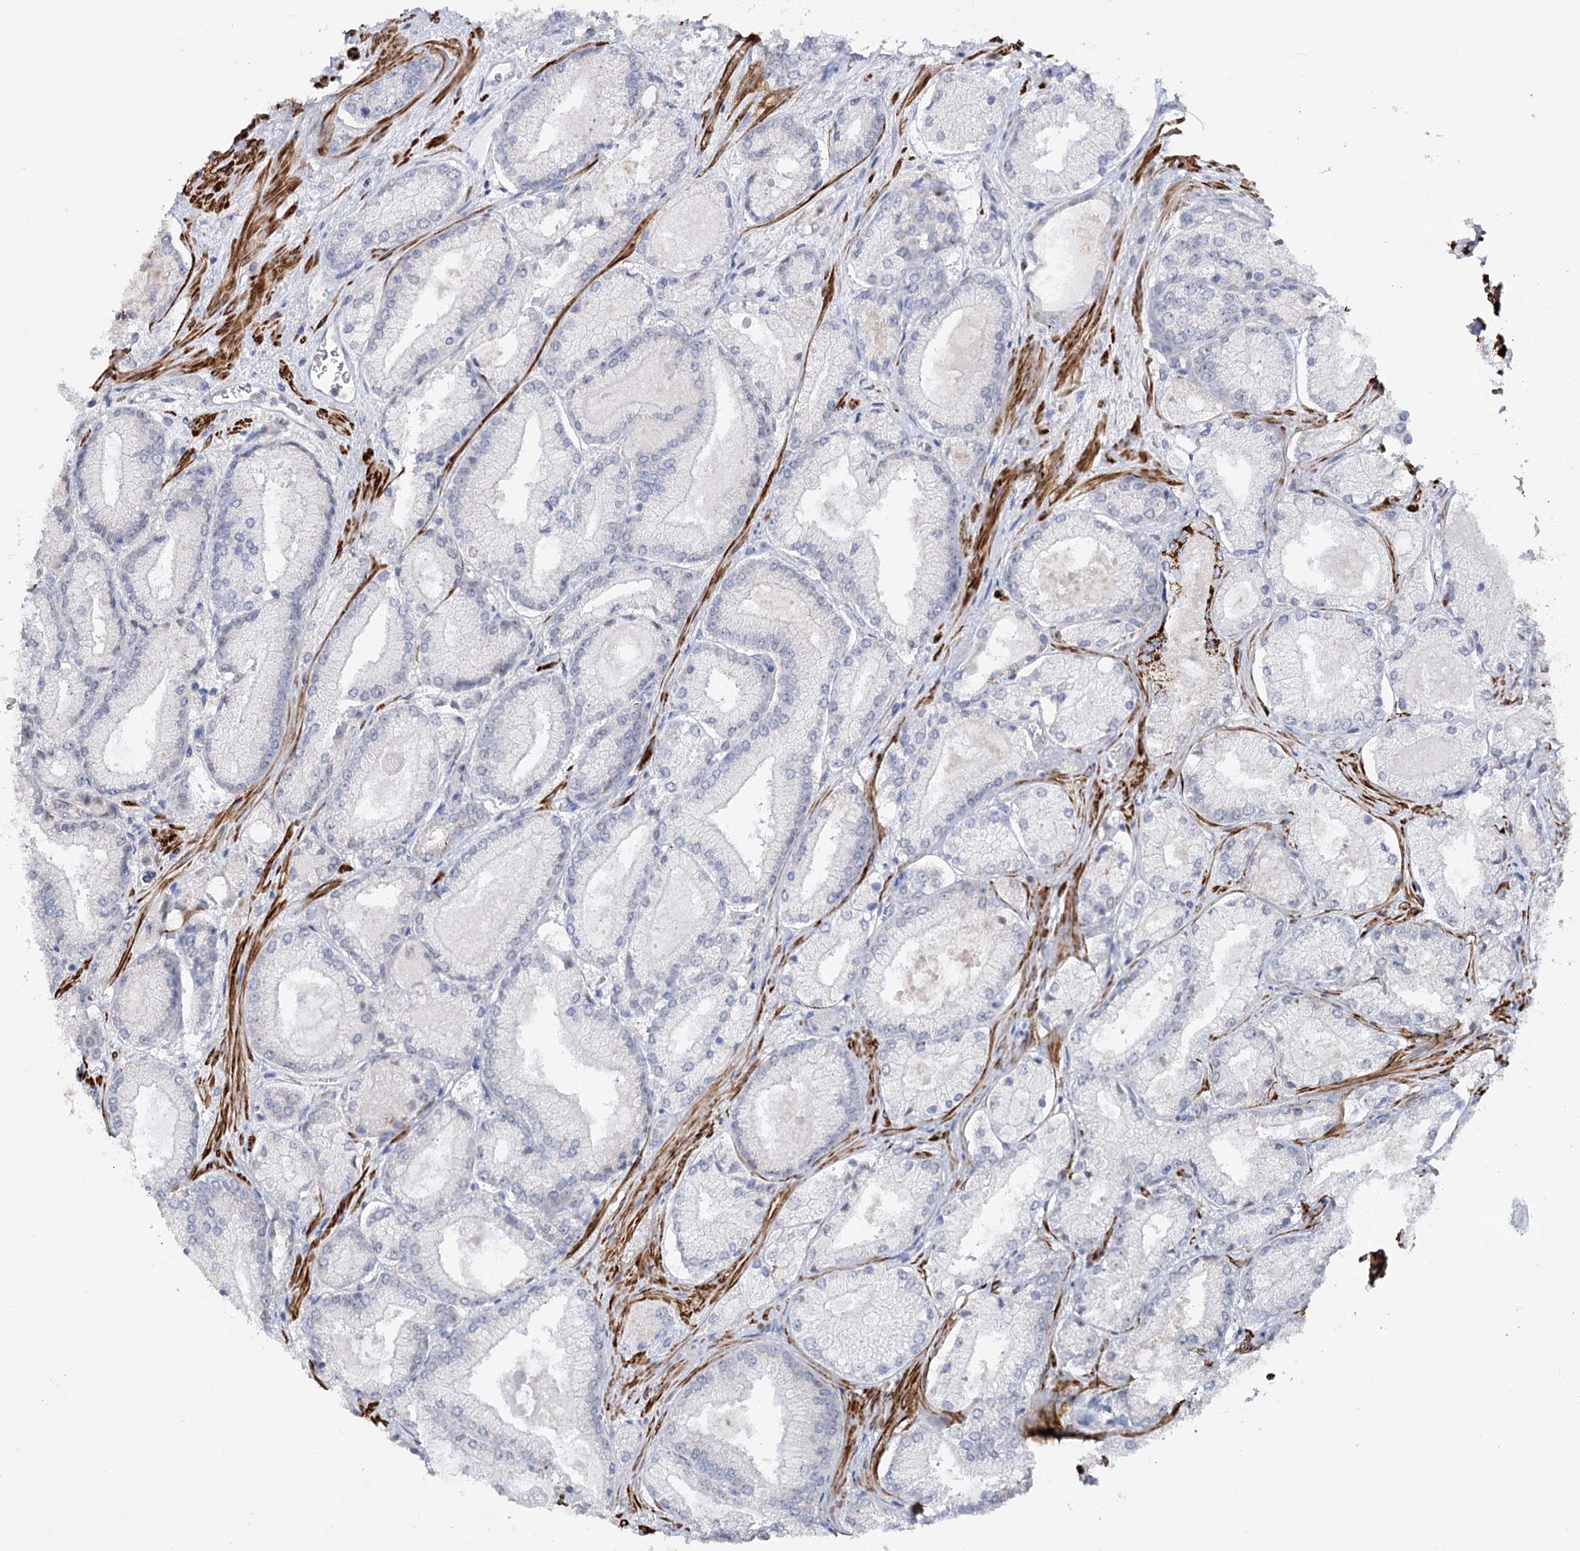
{"staining": {"intensity": "negative", "quantity": "none", "location": "none"}, "tissue": "prostate cancer", "cell_type": "Tumor cells", "image_type": "cancer", "snomed": [{"axis": "morphology", "description": "Adenocarcinoma, Low grade"}, {"axis": "topography", "description": "Prostate"}], "caption": "A histopathology image of human prostate low-grade adenocarcinoma is negative for staining in tumor cells.", "gene": "ZSCAN23", "patient": {"sex": "male", "age": 74}}